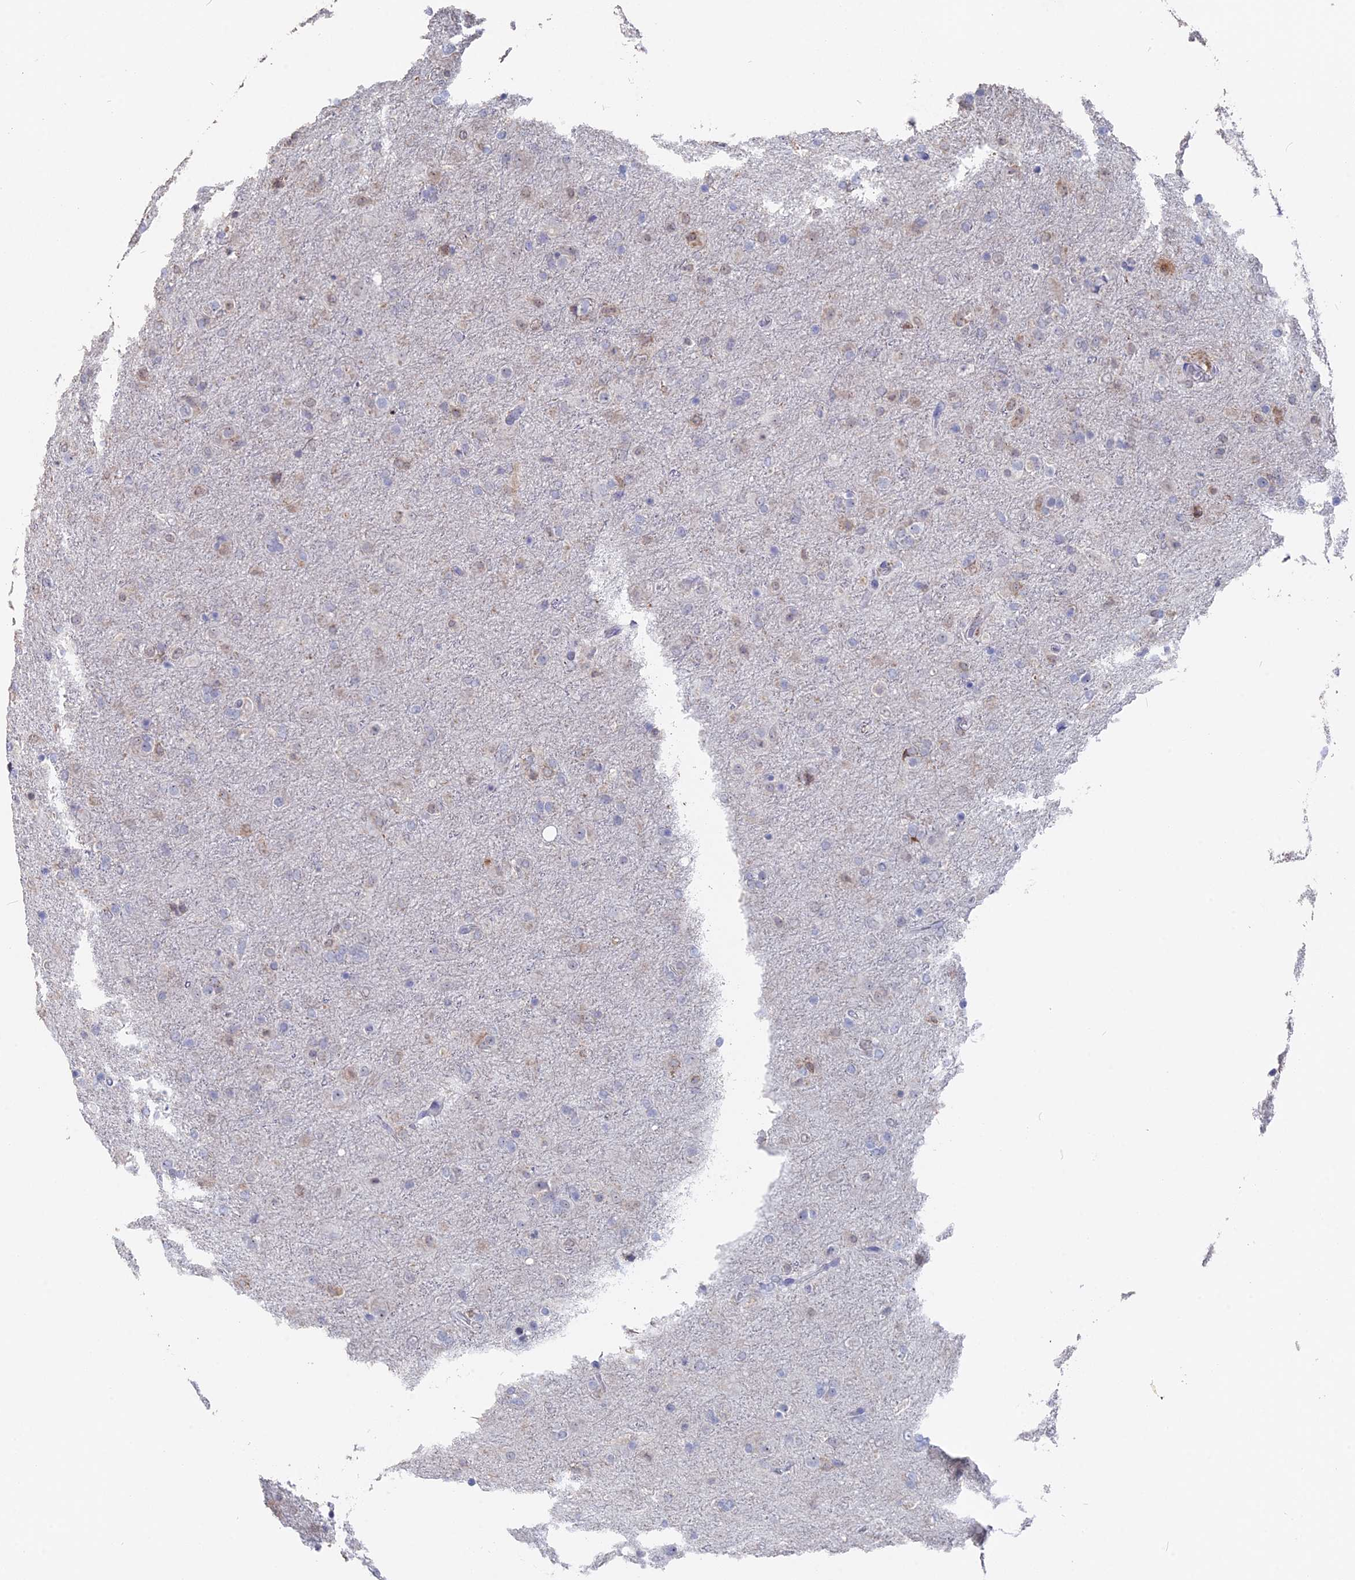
{"staining": {"intensity": "weak", "quantity": "25%-75%", "location": "cytoplasmic/membranous"}, "tissue": "glioma", "cell_type": "Tumor cells", "image_type": "cancer", "snomed": [{"axis": "morphology", "description": "Glioma, malignant, Low grade"}, {"axis": "topography", "description": "Brain"}], "caption": "An immunohistochemistry histopathology image of tumor tissue is shown. Protein staining in brown shows weak cytoplasmic/membranous positivity in glioma within tumor cells.", "gene": "SEMG2", "patient": {"sex": "male", "age": 65}}